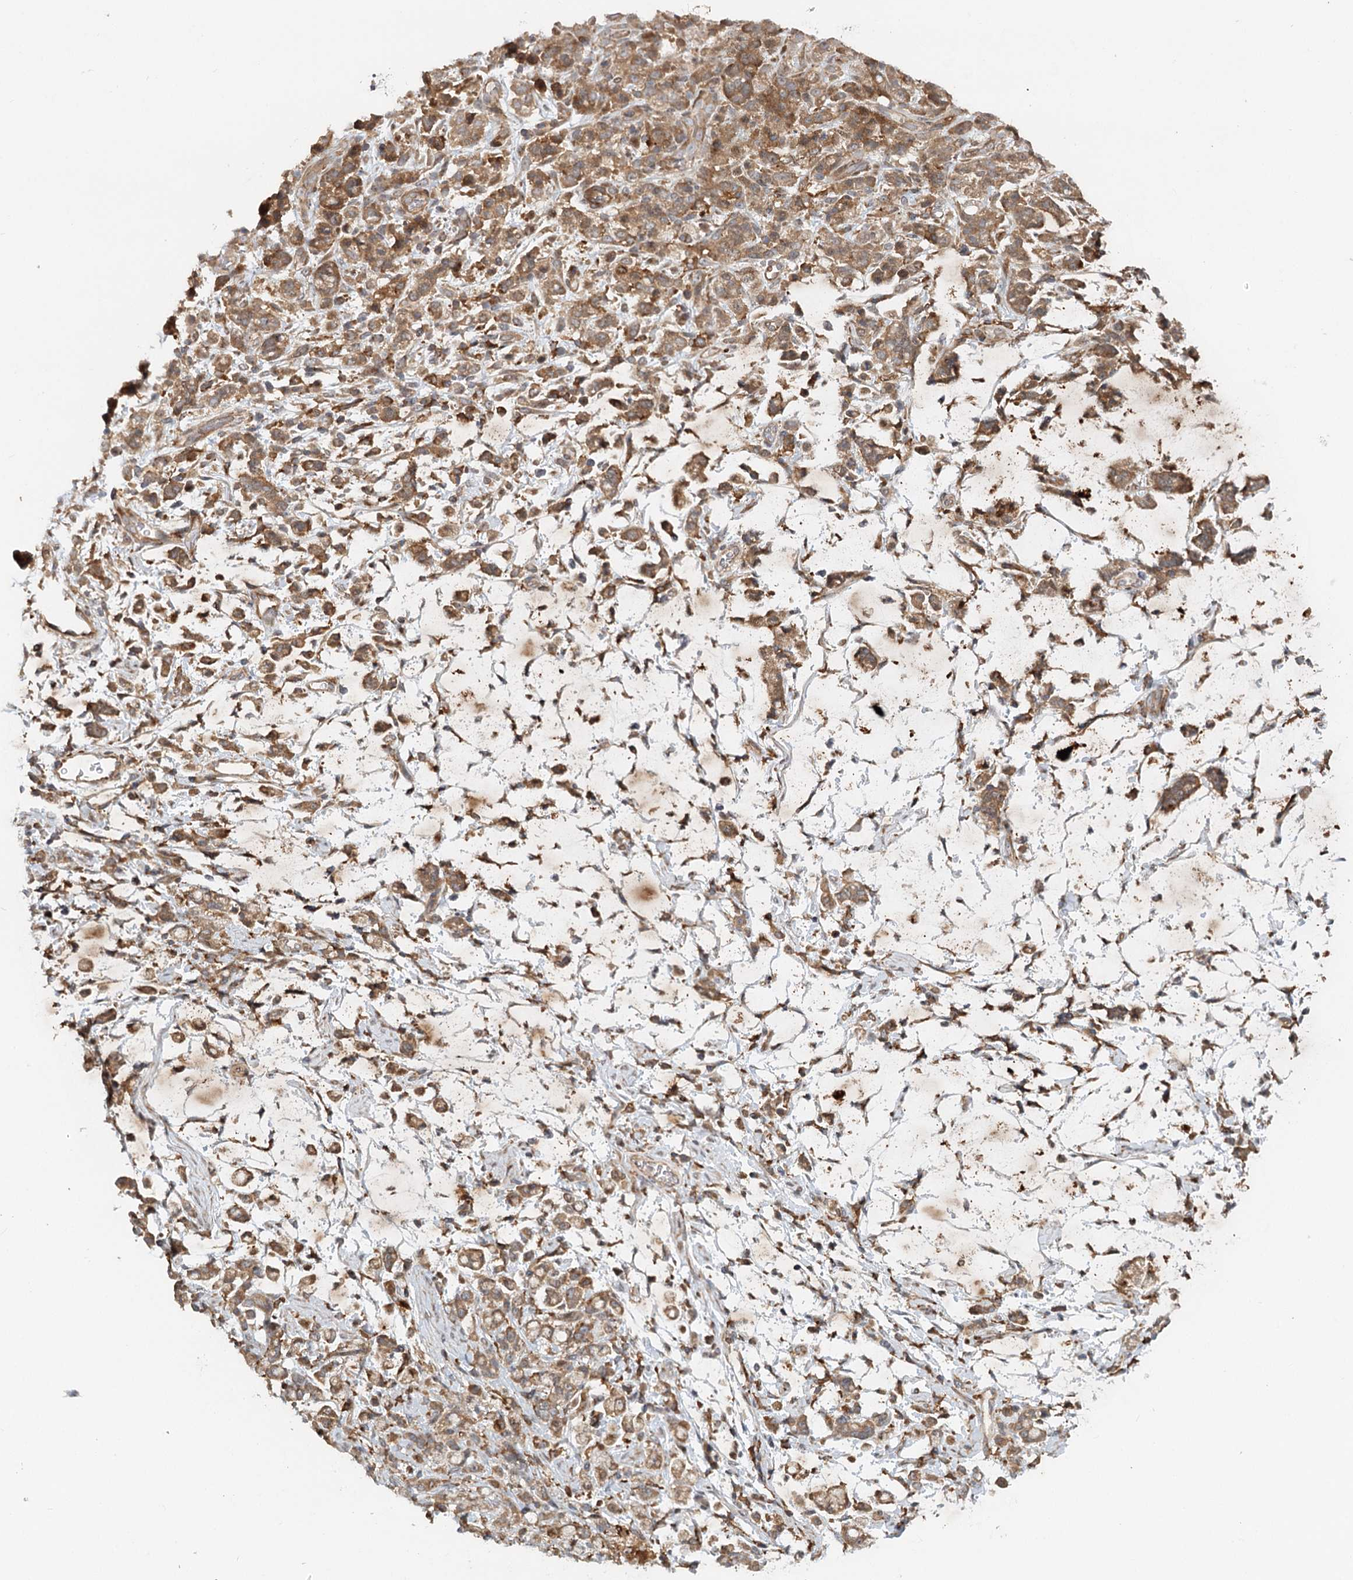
{"staining": {"intensity": "moderate", "quantity": ">75%", "location": "cytoplasmic/membranous"}, "tissue": "stomach cancer", "cell_type": "Tumor cells", "image_type": "cancer", "snomed": [{"axis": "morphology", "description": "Adenocarcinoma, NOS"}, {"axis": "topography", "description": "Stomach"}], "caption": "Immunohistochemical staining of stomach adenocarcinoma displays moderate cytoplasmic/membranous protein expression in approximately >75% of tumor cells. The protein is stained brown, and the nuclei are stained in blue (DAB (3,3'-diaminobenzidine) IHC with brightfield microscopy, high magnification).", "gene": "RNF111", "patient": {"sex": "female", "age": 60}}